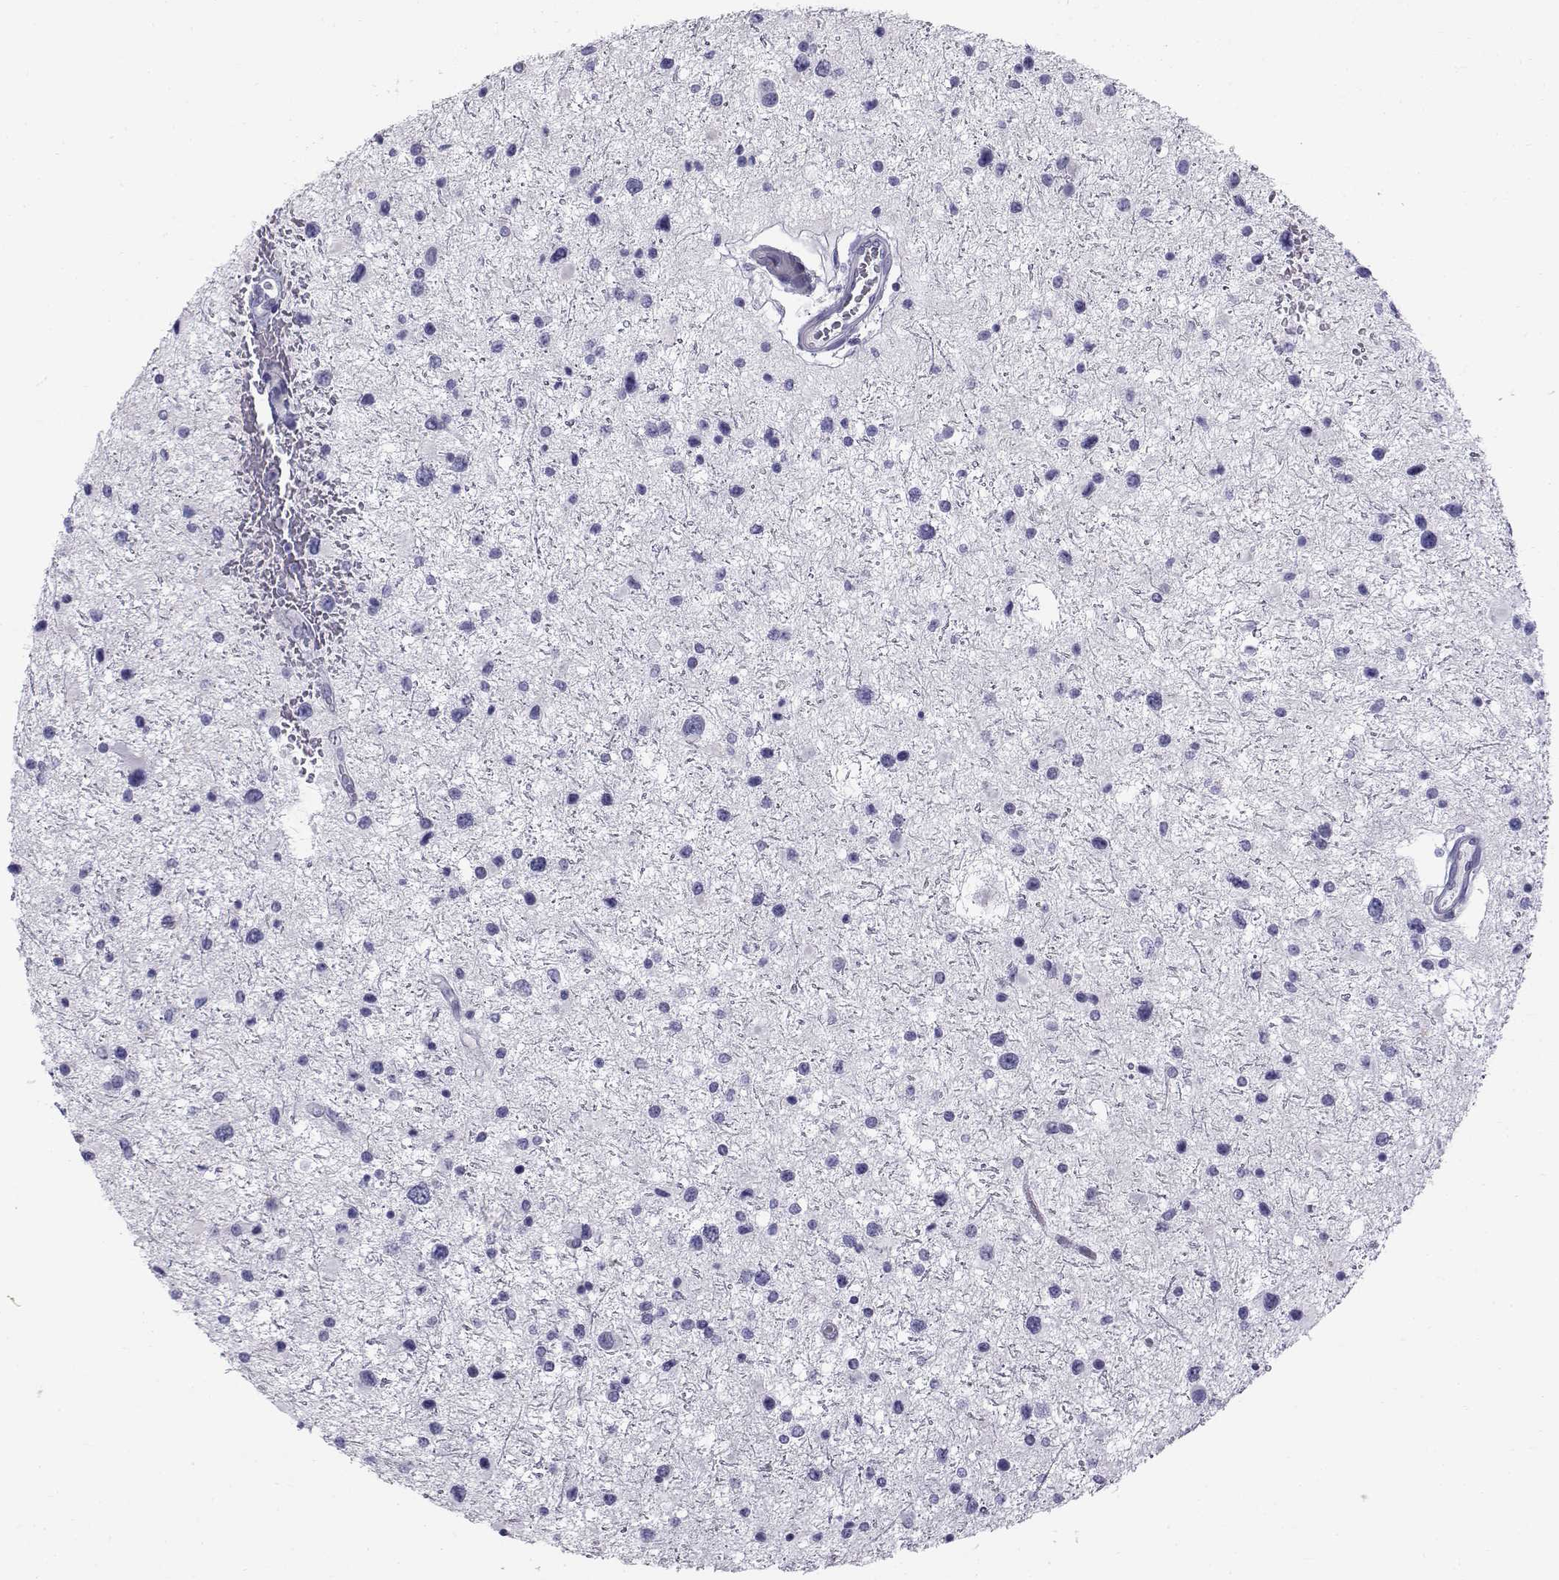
{"staining": {"intensity": "negative", "quantity": "none", "location": "none"}, "tissue": "glioma", "cell_type": "Tumor cells", "image_type": "cancer", "snomed": [{"axis": "morphology", "description": "Glioma, malignant, Low grade"}, {"axis": "topography", "description": "Brain"}], "caption": "DAB immunohistochemical staining of human glioma displays no significant expression in tumor cells. (DAB (3,3'-diaminobenzidine) immunohistochemistry, high magnification).", "gene": "RNASE12", "patient": {"sex": "female", "age": 32}}